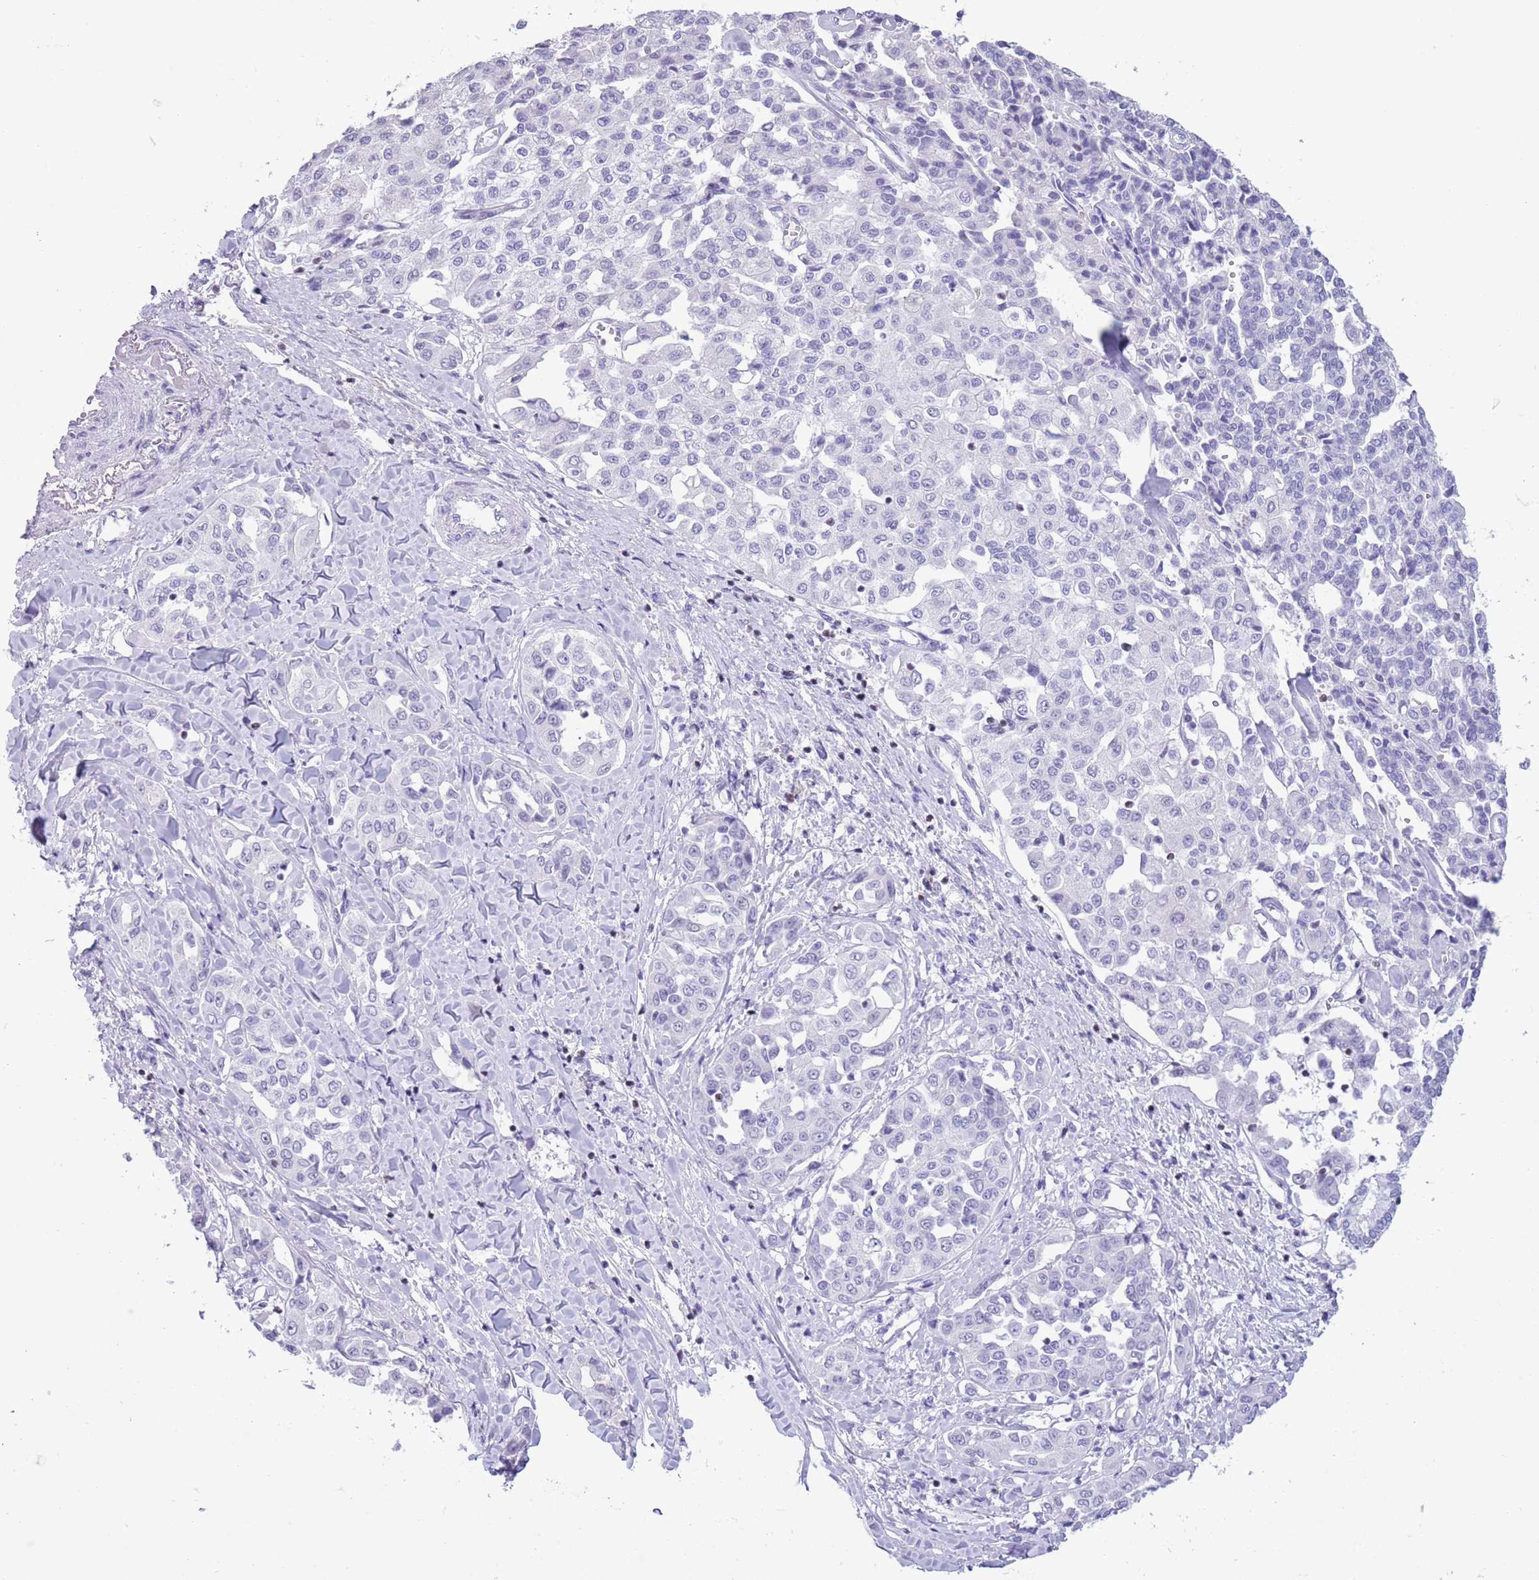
{"staining": {"intensity": "negative", "quantity": "none", "location": "none"}, "tissue": "liver cancer", "cell_type": "Tumor cells", "image_type": "cancer", "snomed": [{"axis": "morphology", "description": "Cholangiocarcinoma"}, {"axis": "topography", "description": "Liver"}], "caption": "Immunohistochemistry histopathology image of neoplastic tissue: liver cancer stained with DAB reveals no significant protein positivity in tumor cells.", "gene": "BCL11B", "patient": {"sex": "female", "age": 77}}